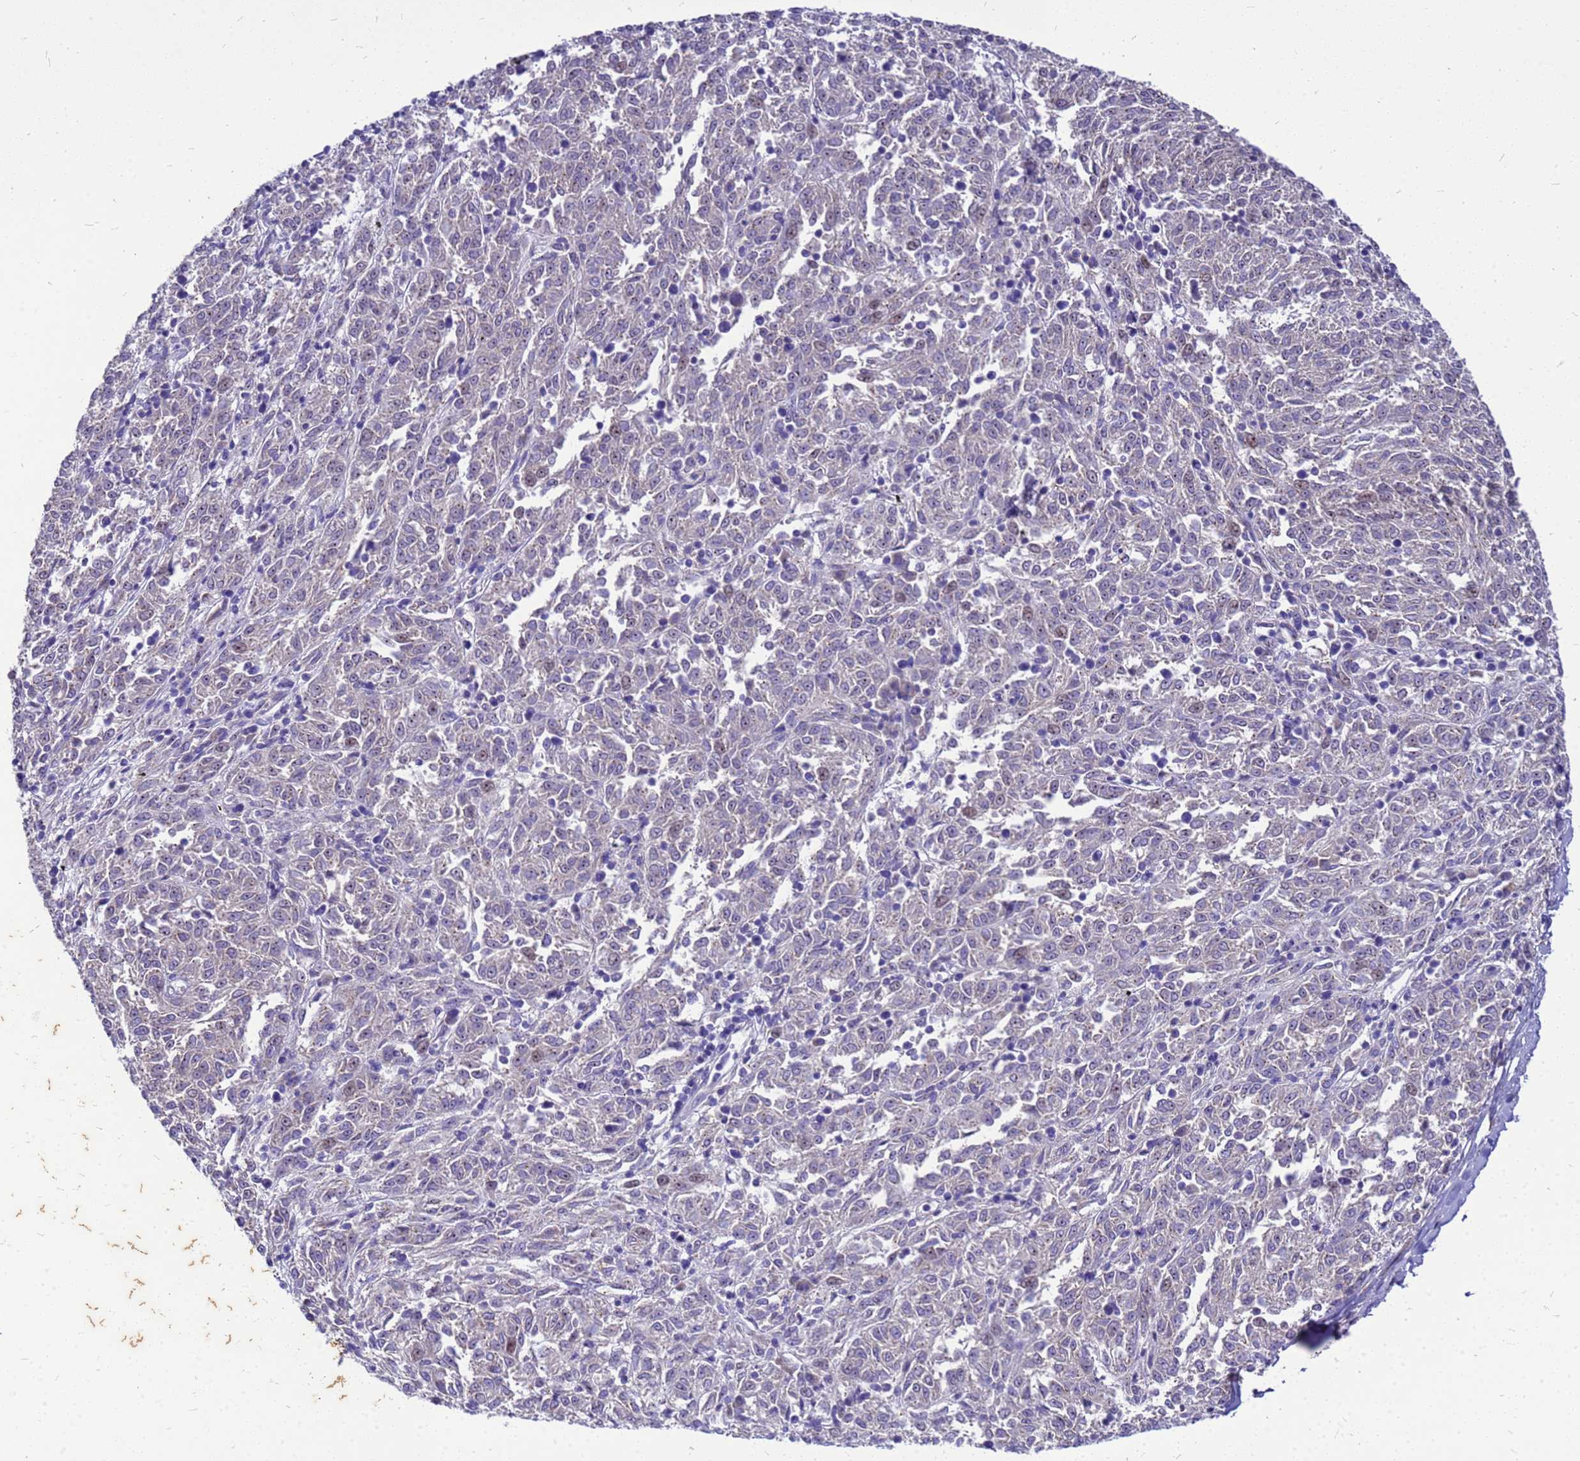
{"staining": {"intensity": "negative", "quantity": "none", "location": "none"}, "tissue": "melanoma", "cell_type": "Tumor cells", "image_type": "cancer", "snomed": [{"axis": "morphology", "description": "Malignant melanoma, NOS"}, {"axis": "topography", "description": "Skin"}], "caption": "The immunohistochemistry (IHC) photomicrograph has no significant positivity in tumor cells of melanoma tissue.", "gene": "POP7", "patient": {"sex": "female", "age": 72}}